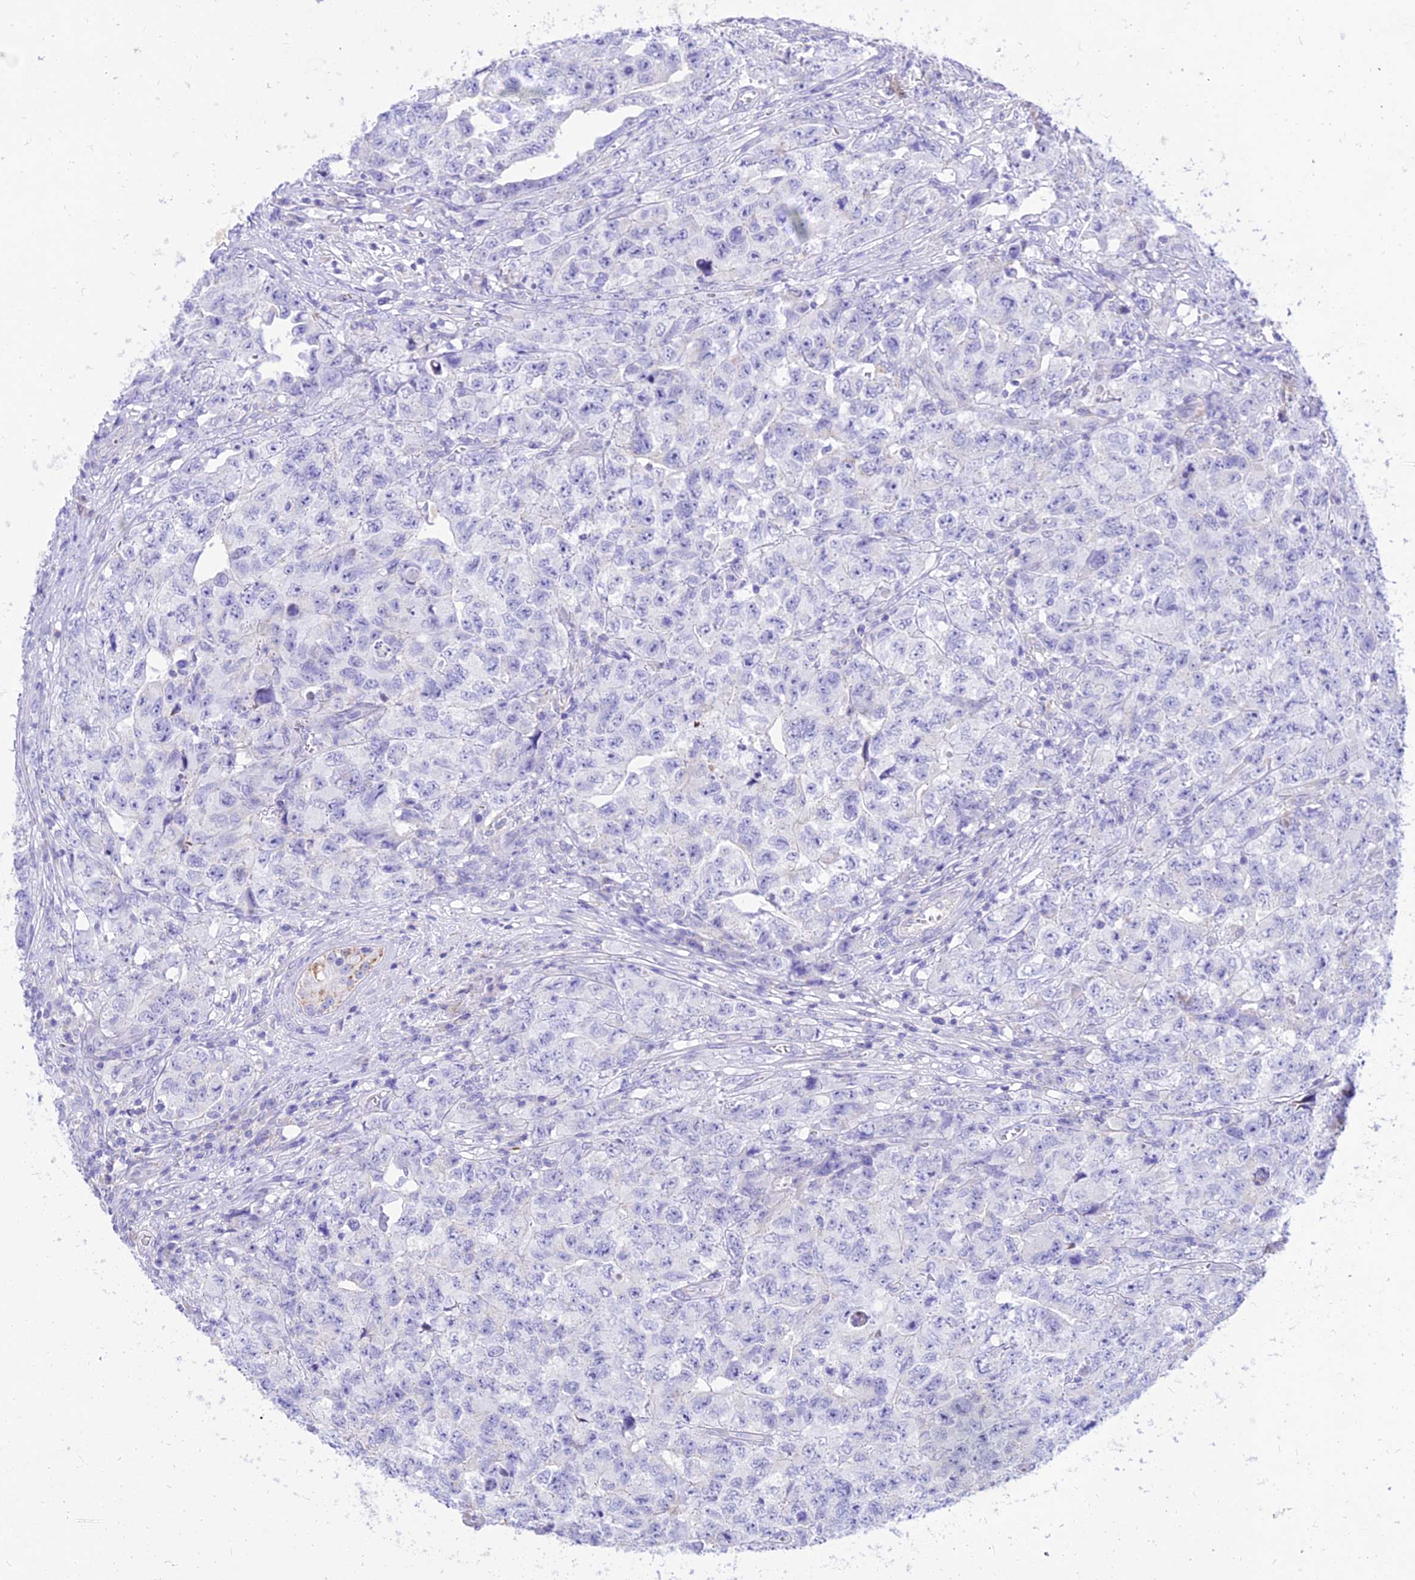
{"staining": {"intensity": "negative", "quantity": "none", "location": "none"}, "tissue": "testis cancer", "cell_type": "Tumor cells", "image_type": "cancer", "snomed": [{"axis": "morphology", "description": "Carcinoma, Embryonal, NOS"}, {"axis": "topography", "description": "Testis"}], "caption": "Immunohistochemistry (IHC) histopathology image of neoplastic tissue: testis embryonal carcinoma stained with DAB (3,3'-diaminobenzidine) shows no significant protein staining in tumor cells.", "gene": "PKN3", "patient": {"sex": "male", "age": 31}}